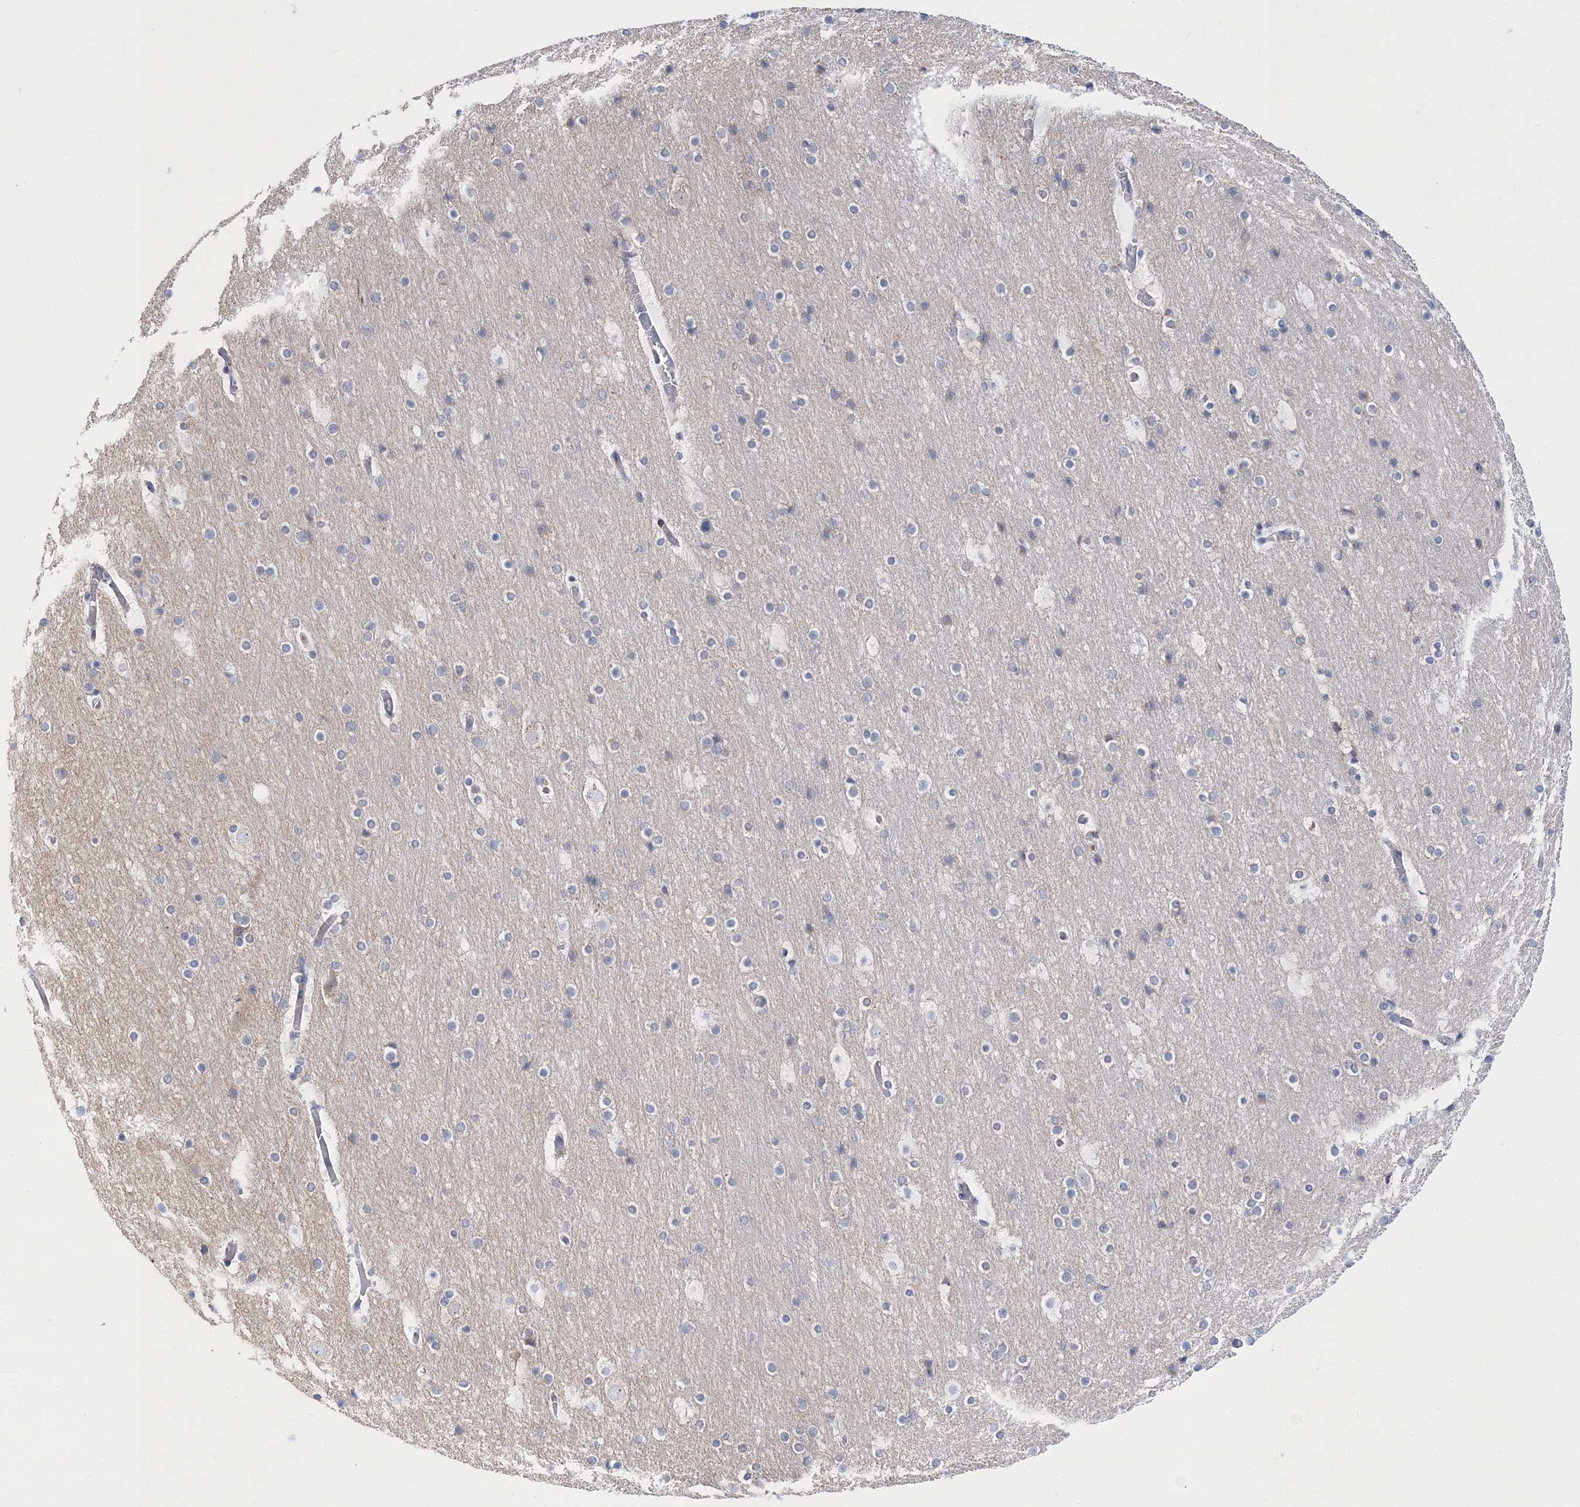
{"staining": {"intensity": "moderate", "quantity": "25%-75%", "location": "cytoplasmic/membranous"}, "tissue": "cerebral cortex", "cell_type": "Endothelial cells", "image_type": "normal", "snomed": [{"axis": "morphology", "description": "Normal tissue, NOS"}, {"axis": "topography", "description": "Cerebral cortex"}], "caption": "Immunohistochemical staining of normal cerebral cortex demonstrates moderate cytoplasmic/membranous protein positivity in approximately 25%-75% of endothelial cells.", "gene": "ARHGAP32", "patient": {"sex": "male", "age": 57}}